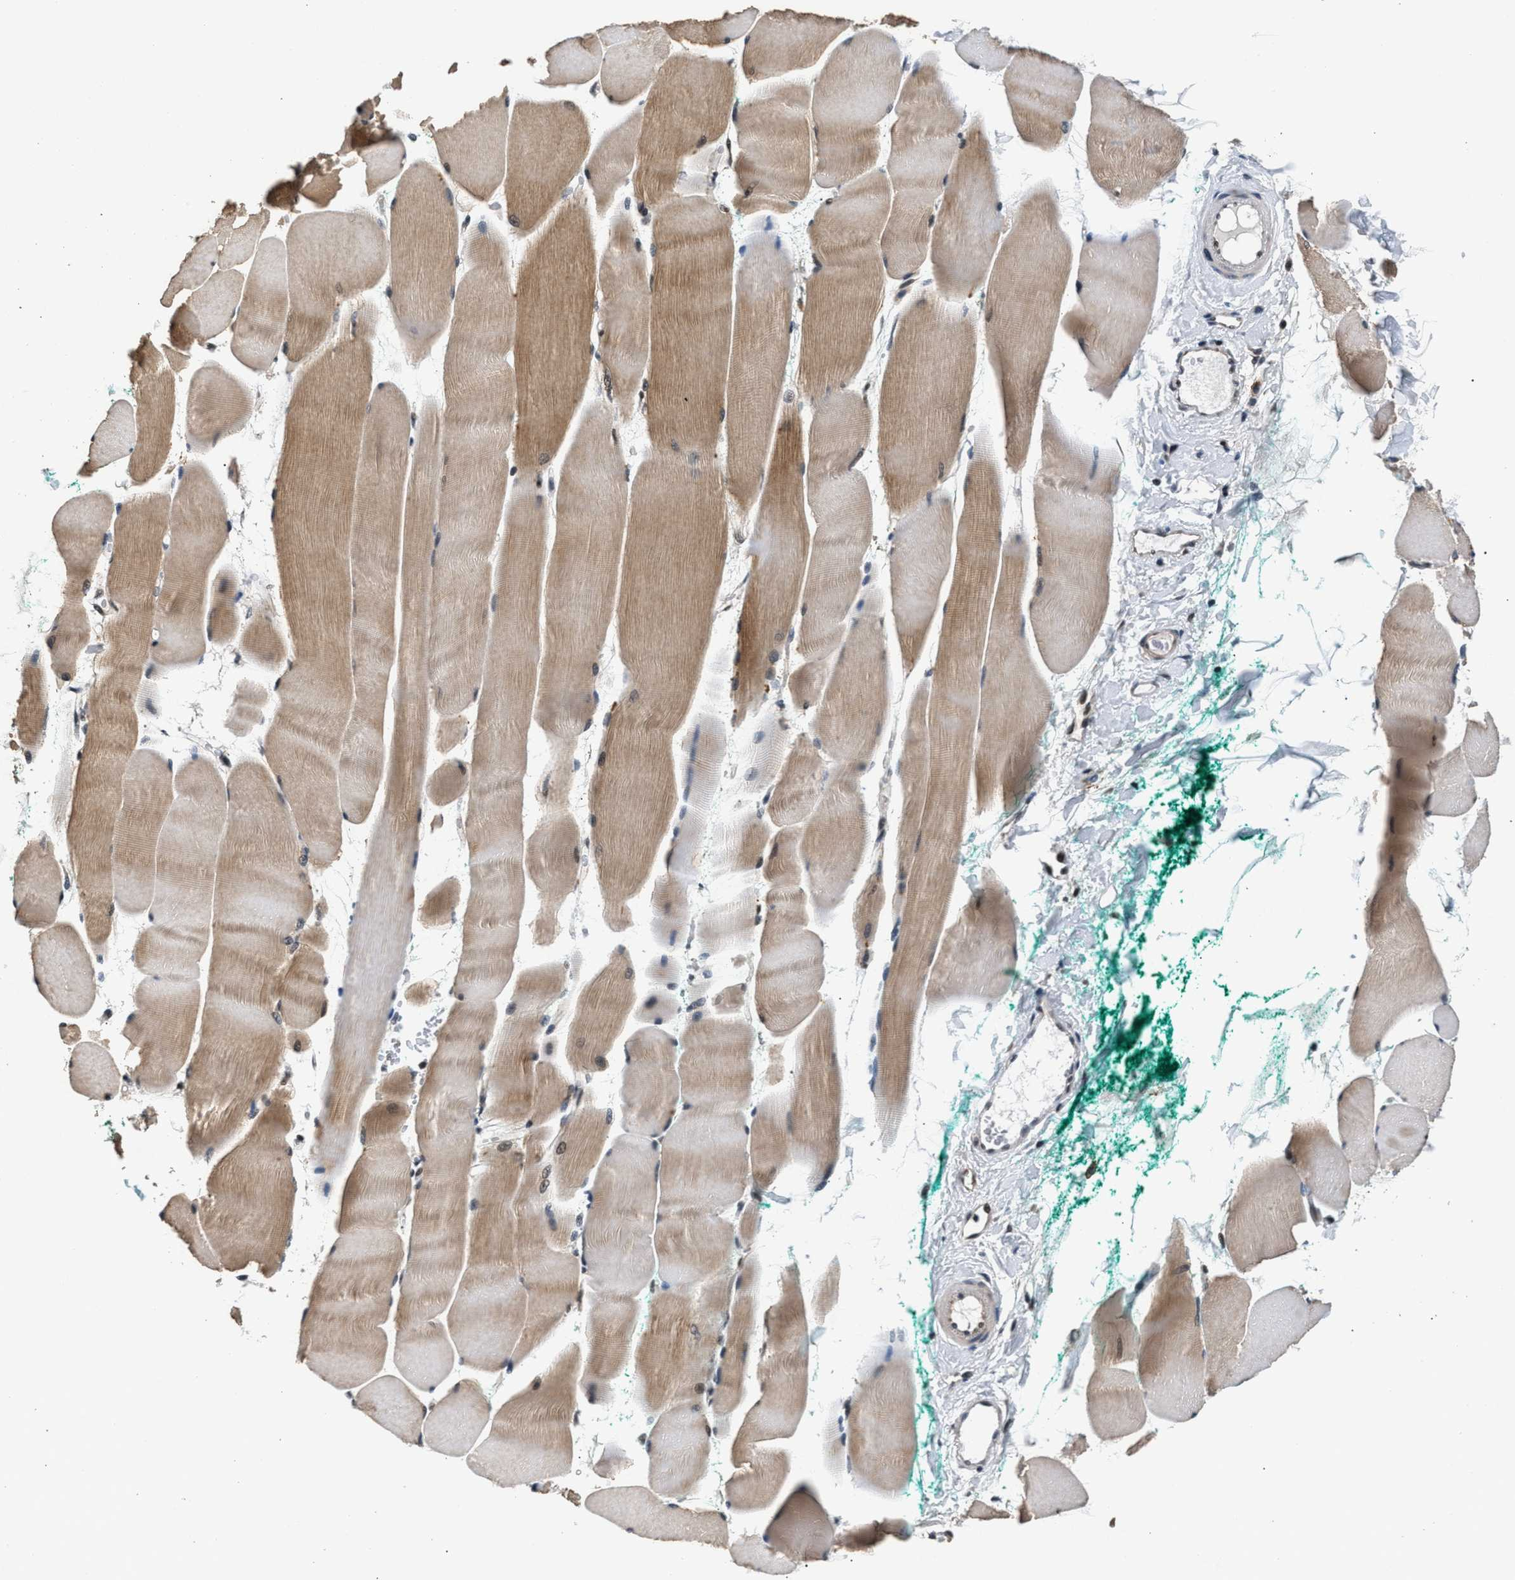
{"staining": {"intensity": "moderate", "quantity": ">75%", "location": "cytoplasmic/membranous"}, "tissue": "skeletal muscle", "cell_type": "Myocytes", "image_type": "normal", "snomed": [{"axis": "morphology", "description": "Normal tissue, NOS"}, {"axis": "morphology", "description": "Squamous cell carcinoma, NOS"}, {"axis": "topography", "description": "Skeletal muscle"}], "caption": "A high-resolution micrograph shows immunohistochemistry staining of unremarkable skeletal muscle, which displays moderate cytoplasmic/membranous expression in about >75% of myocytes. The protein of interest is shown in brown color, while the nuclei are stained blue.", "gene": "RBM33", "patient": {"sex": "male", "age": 51}}